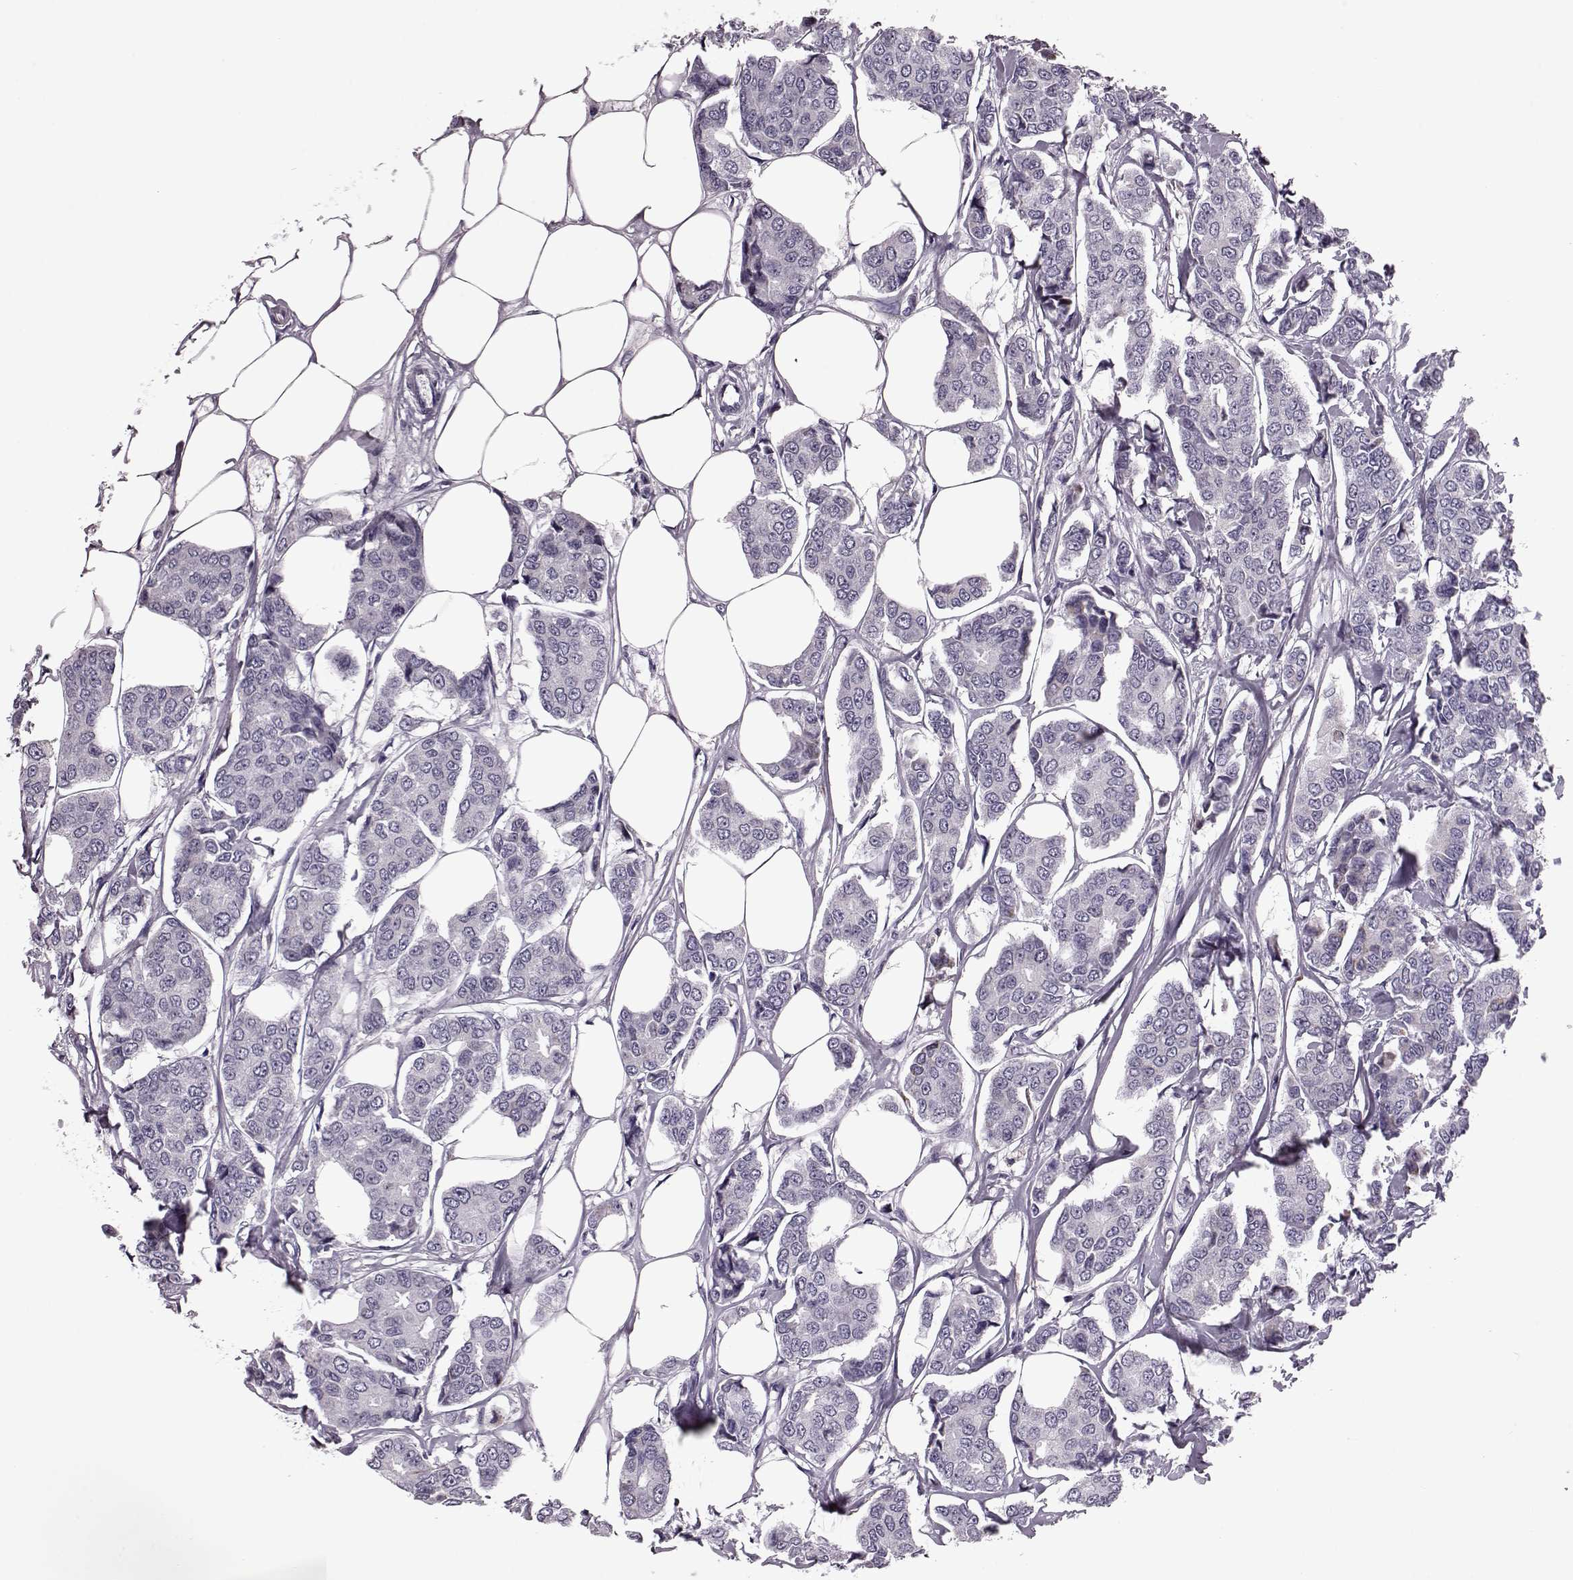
{"staining": {"intensity": "negative", "quantity": "none", "location": "none"}, "tissue": "breast cancer", "cell_type": "Tumor cells", "image_type": "cancer", "snomed": [{"axis": "morphology", "description": "Duct carcinoma"}, {"axis": "topography", "description": "Breast"}], "caption": "Immunohistochemistry (IHC) image of human breast cancer (infiltrating ductal carcinoma) stained for a protein (brown), which reveals no staining in tumor cells. Brightfield microscopy of immunohistochemistry (IHC) stained with DAB (3,3'-diaminobenzidine) (brown) and hematoxylin (blue), captured at high magnification.", "gene": "RIMS2", "patient": {"sex": "female", "age": 94}}